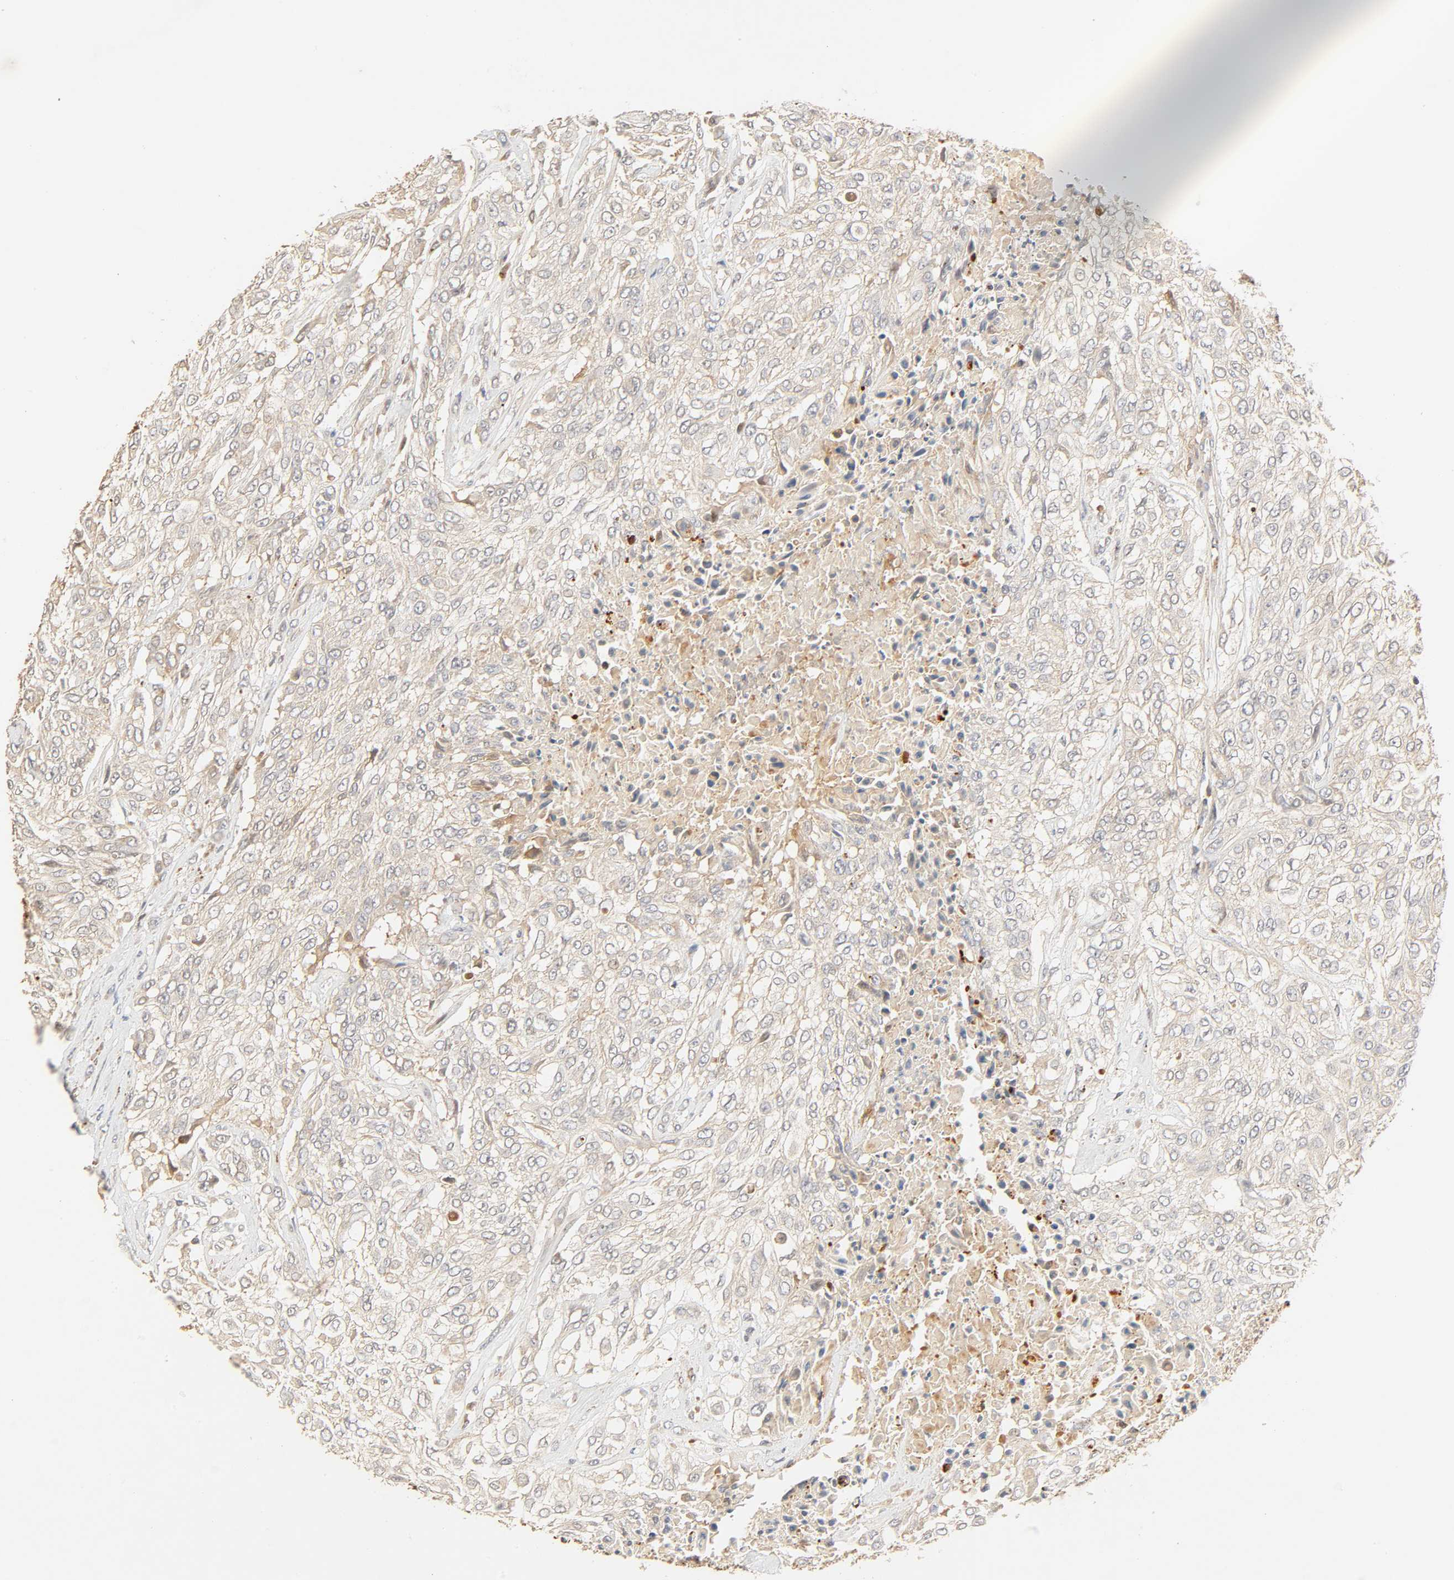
{"staining": {"intensity": "weak", "quantity": ">75%", "location": "cytoplasmic/membranous"}, "tissue": "urothelial cancer", "cell_type": "Tumor cells", "image_type": "cancer", "snomed": [{"axis": "morphology", "description": "Urothelial carcinoma, High grade"}, {"axis": "topography", "description": "Urinary bladder"}], "caption": "DAB (3,3'-diaminobenzidine) immunohistochemical staining of urothelial cancer displays weak cytoplasmic/membranous protein expression in approximately >75% of tumor cells.", "gene": "MAPK6", "patient": {"sex": "male", "age": 57}}